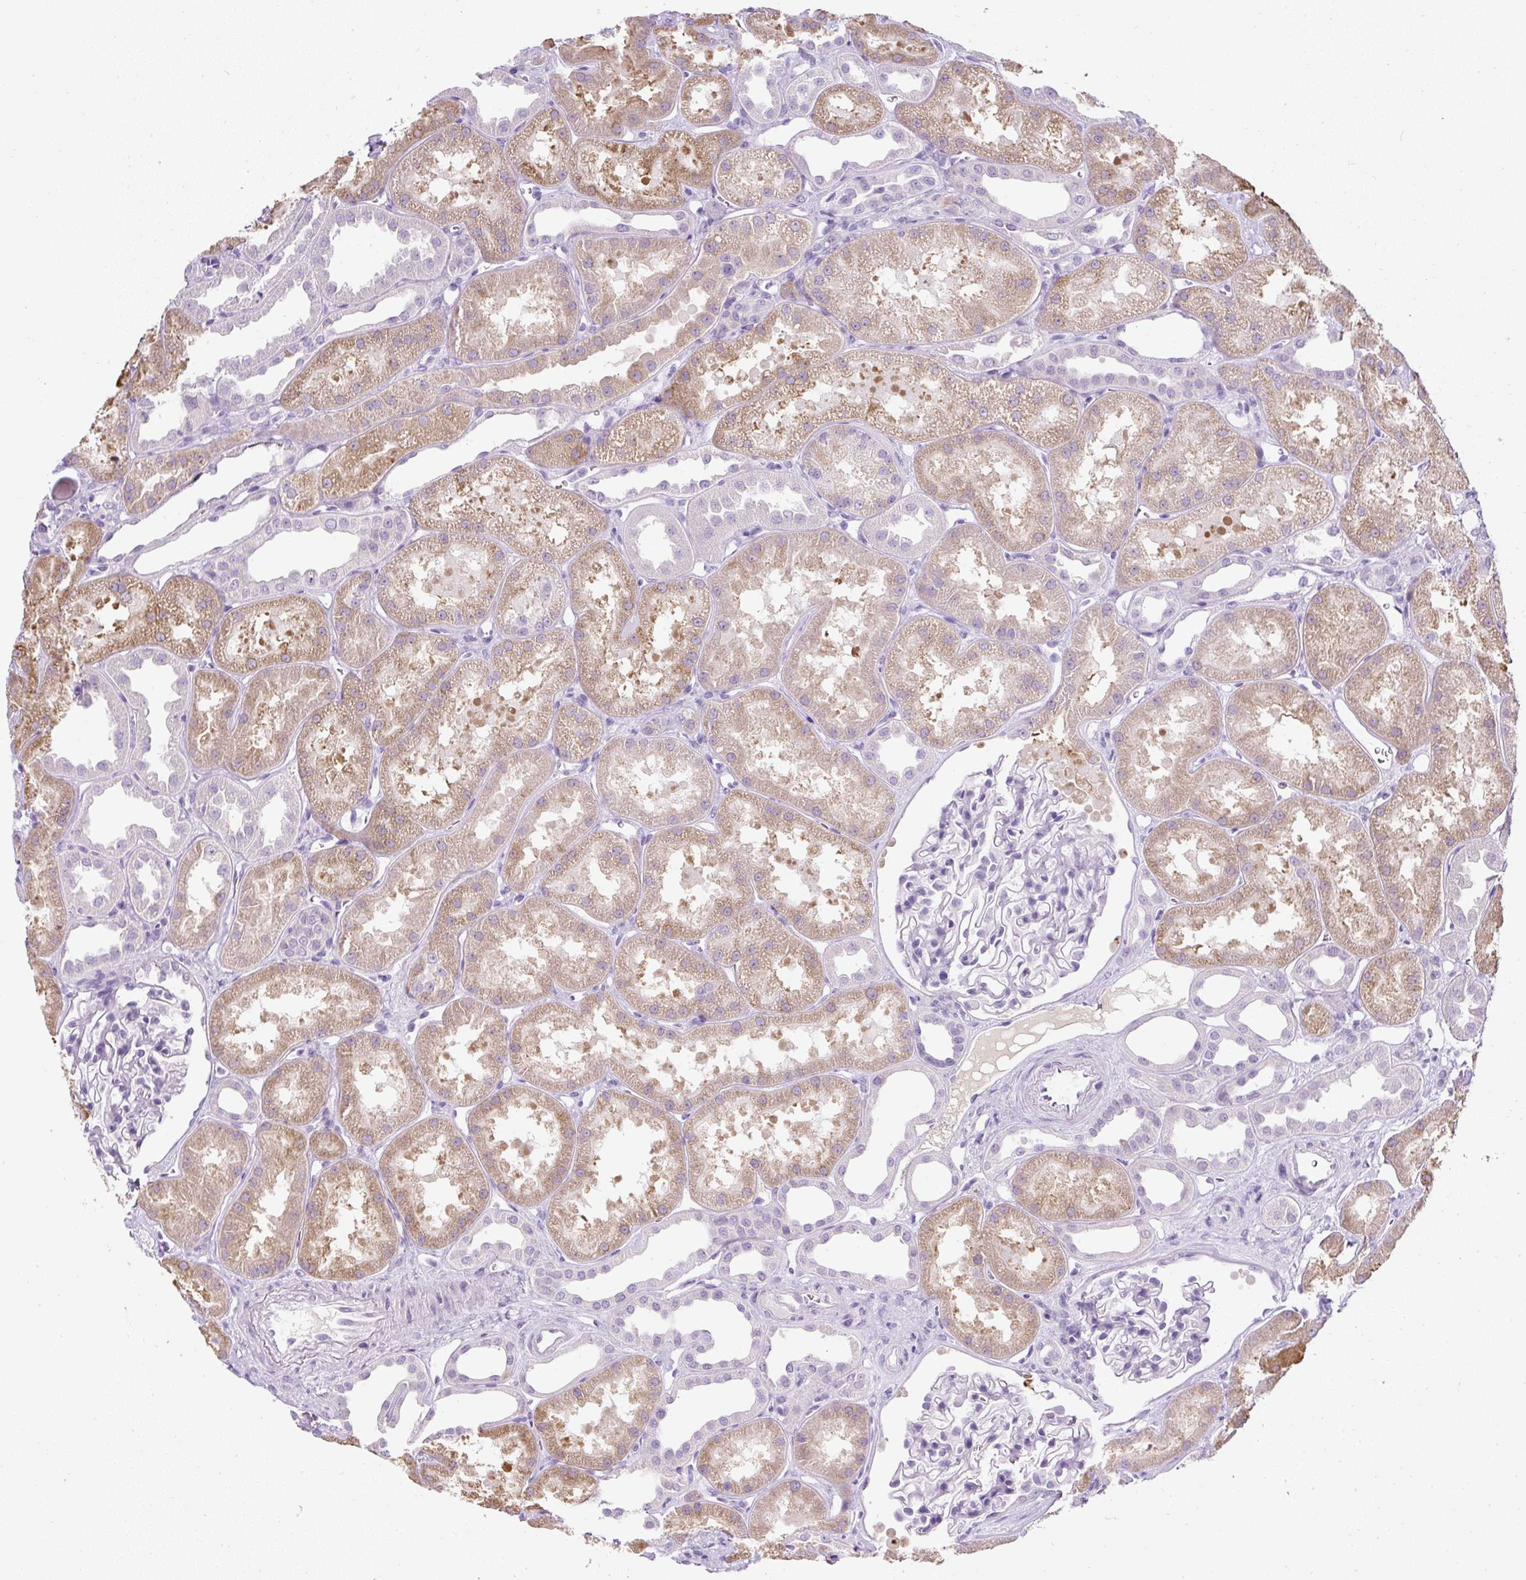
{"staining": {"intensity": "negative", "quantity": "none", "location": "none"}, "tissue": "kidney", "cell_type": "Cells in glomeruli", "image_type": "normal", "snomed": [{"axis": "morphology", "description": "Normal tissue, NOS"}, {"axis": "topography", "description": "Kidney"}], "caption": "There is no significant expression in cells in glomeruli of kidney.", "gene": "COL9A2", "patient": {"sex": "male", "age": 61}}